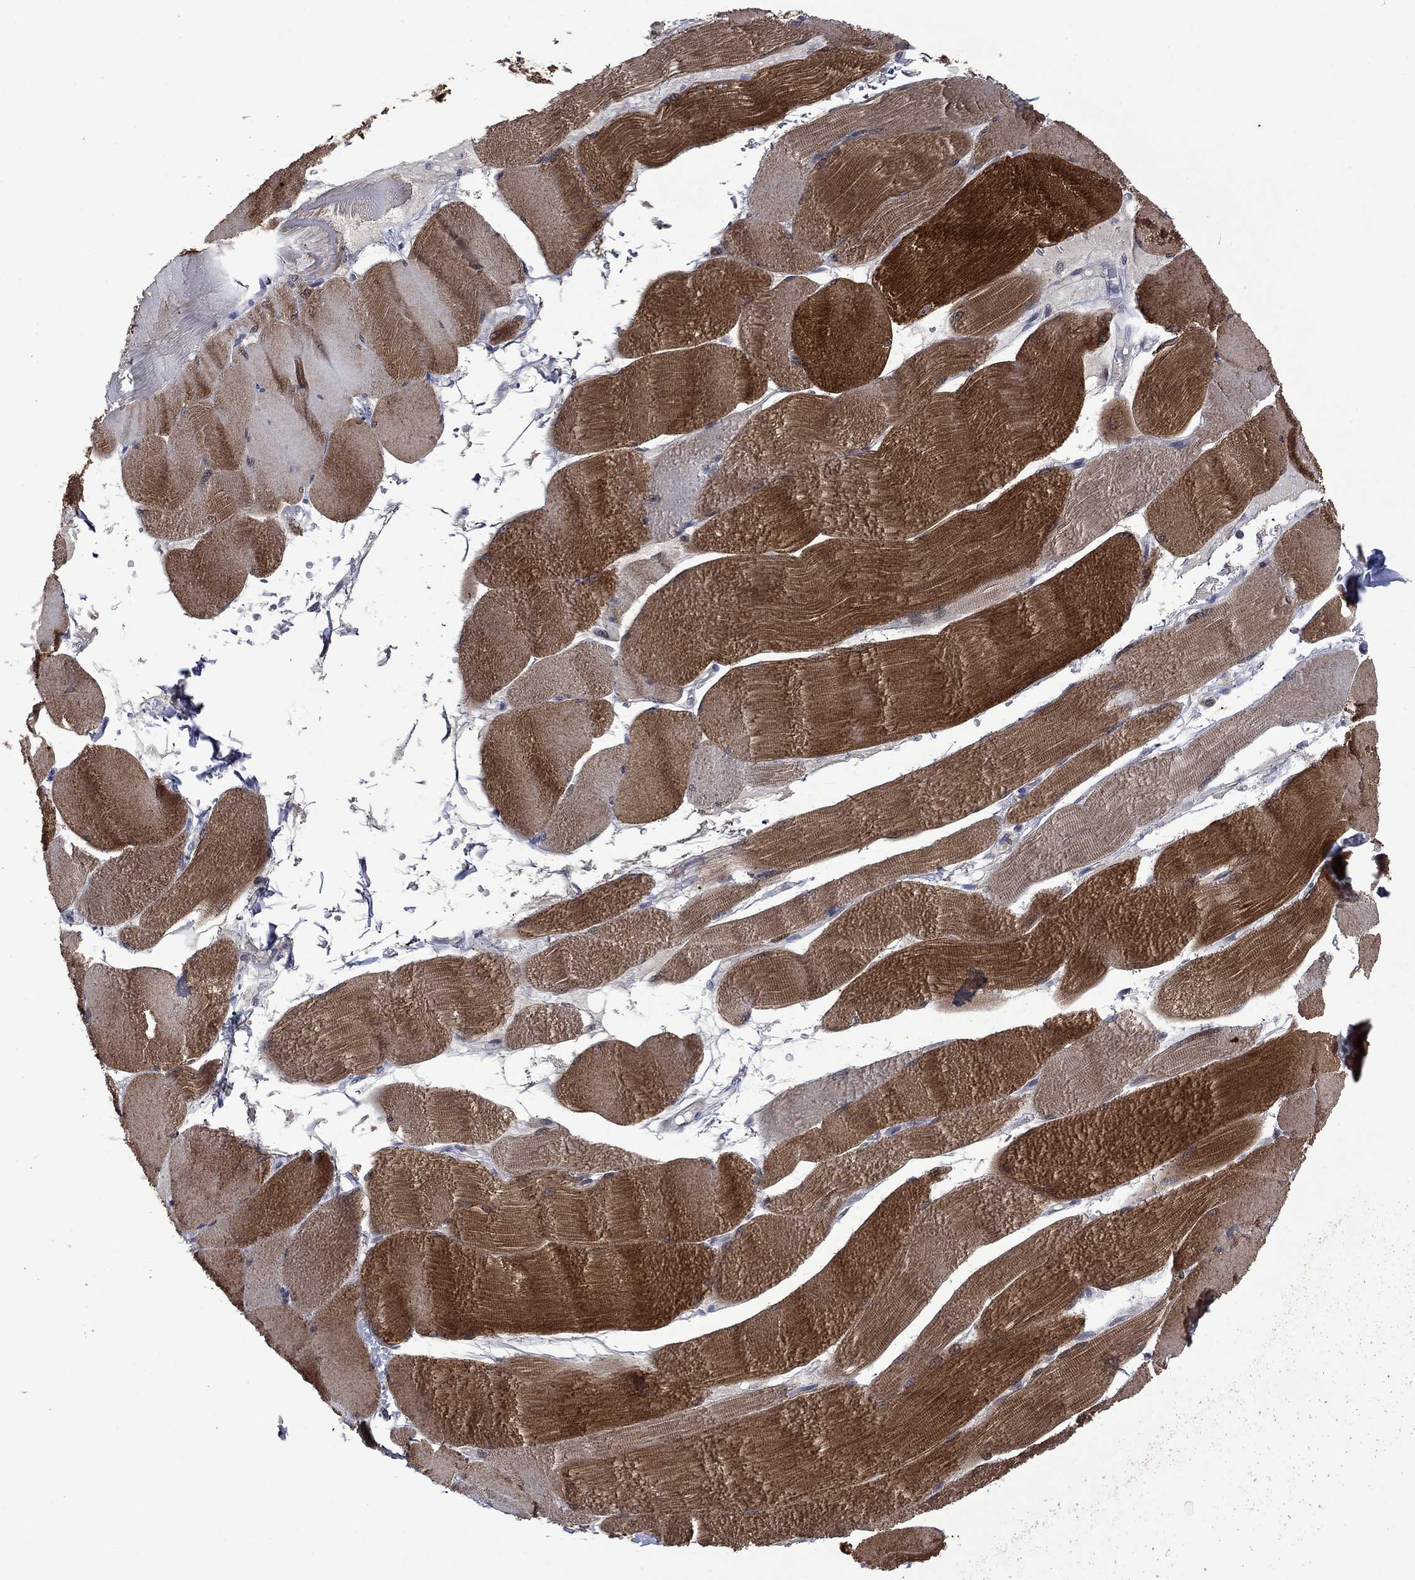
{"staining": {"intensity": "strong", "quantity": "25%-75%", "location": "cytoplasmic/membranous"}, "tissue": "skeletal muscle", "cell_type": "Myocytes", "image_type": "normal", "snomed": [{"axis": "morphology", "description": "Normal tissue, NOS"}, {"axis": "topography", "description": "Skeletal muscle"}], "caption": "Protein expression by IHC shows strong cytoplasmic/membranous staining in about 25%-75% of myocytes in unremarkable skeletal muscle.", "gene": "PHKA1", "patient": {"sex": "male", "age": 56}}